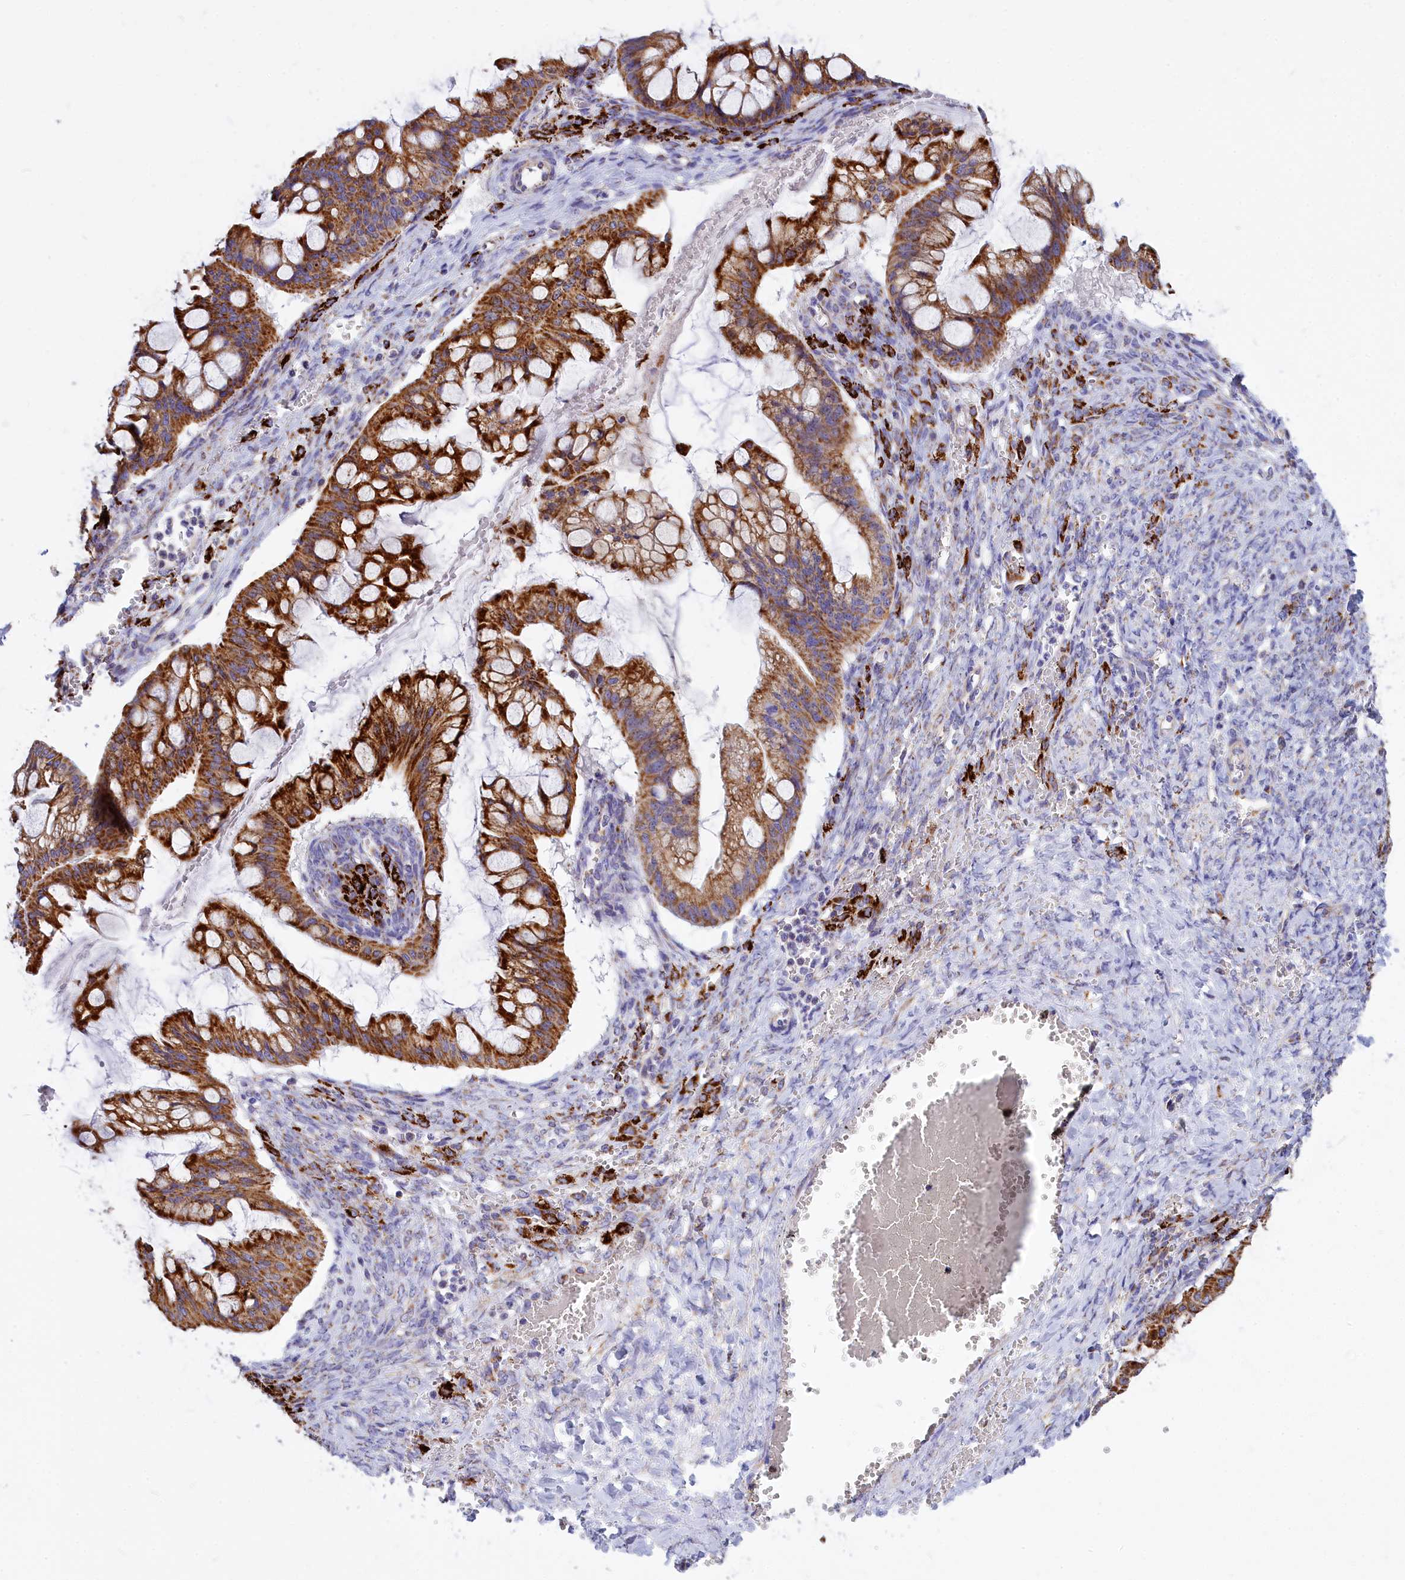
{"staining": {"intensity": "strong", "quantity": ">75%", "location": "cytoplasmic/membranous"}, "tissue": "ovarian cancer", "cell_type": "Tumor cells", "image_type": "cancer", "snomed": [{"axis": "morphology", "description": "Cystadenocarcinoma, mucinous, NOS"}, {"axis": "topography", "description": "Ovary"}], "caption": "This histopathology image demonstrates immunohistochemistry (IHC) staining of ovarian cancer, with high strong cytoplasmic/membranous expression in about >75% of tumor cells.", "gene": "VDAC2", "patient": {"sex": "female", "age": 73}}